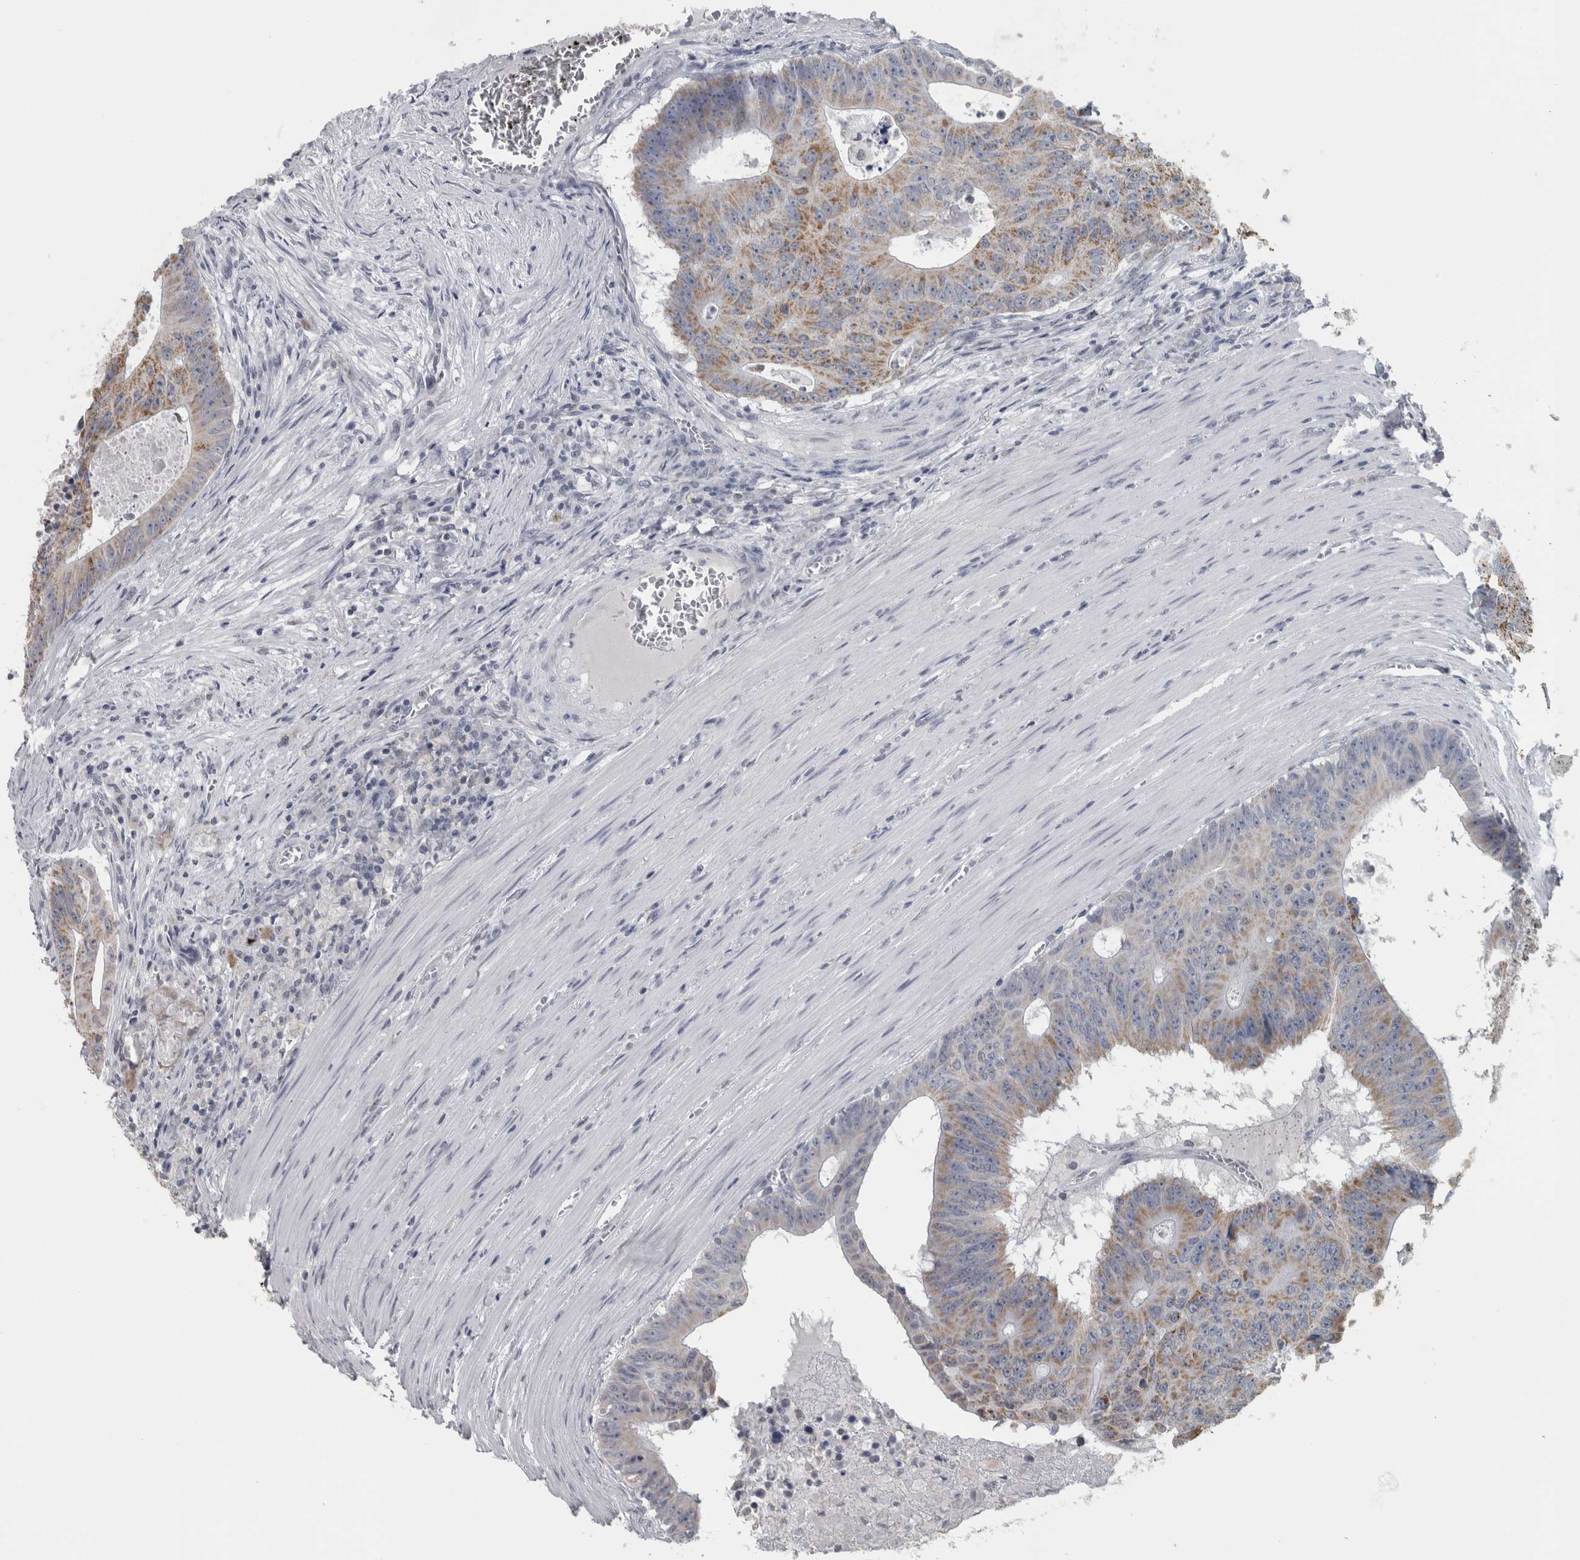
{"staining": {"intensity": "weak", "quantity": ">75%", "location": "cytoplasmic/membranous"}, "tissue": "colorectal cancer", "cell_type": "Tumor cells", "image_type": "cancer", "snomed": [{"axis": "morphology", "description": "Adenocarcinoma, NOS"}, {"axis": "topography", "description": "Colon"}], "caption": "Tumor cells demonstrate low levels of weak cytoplasmic/membranous staining in about >75% of cells in human colorectal adenocarcinoma.", "gene": "OR2K2", "patient": {"sex": "male", "age": 87}}